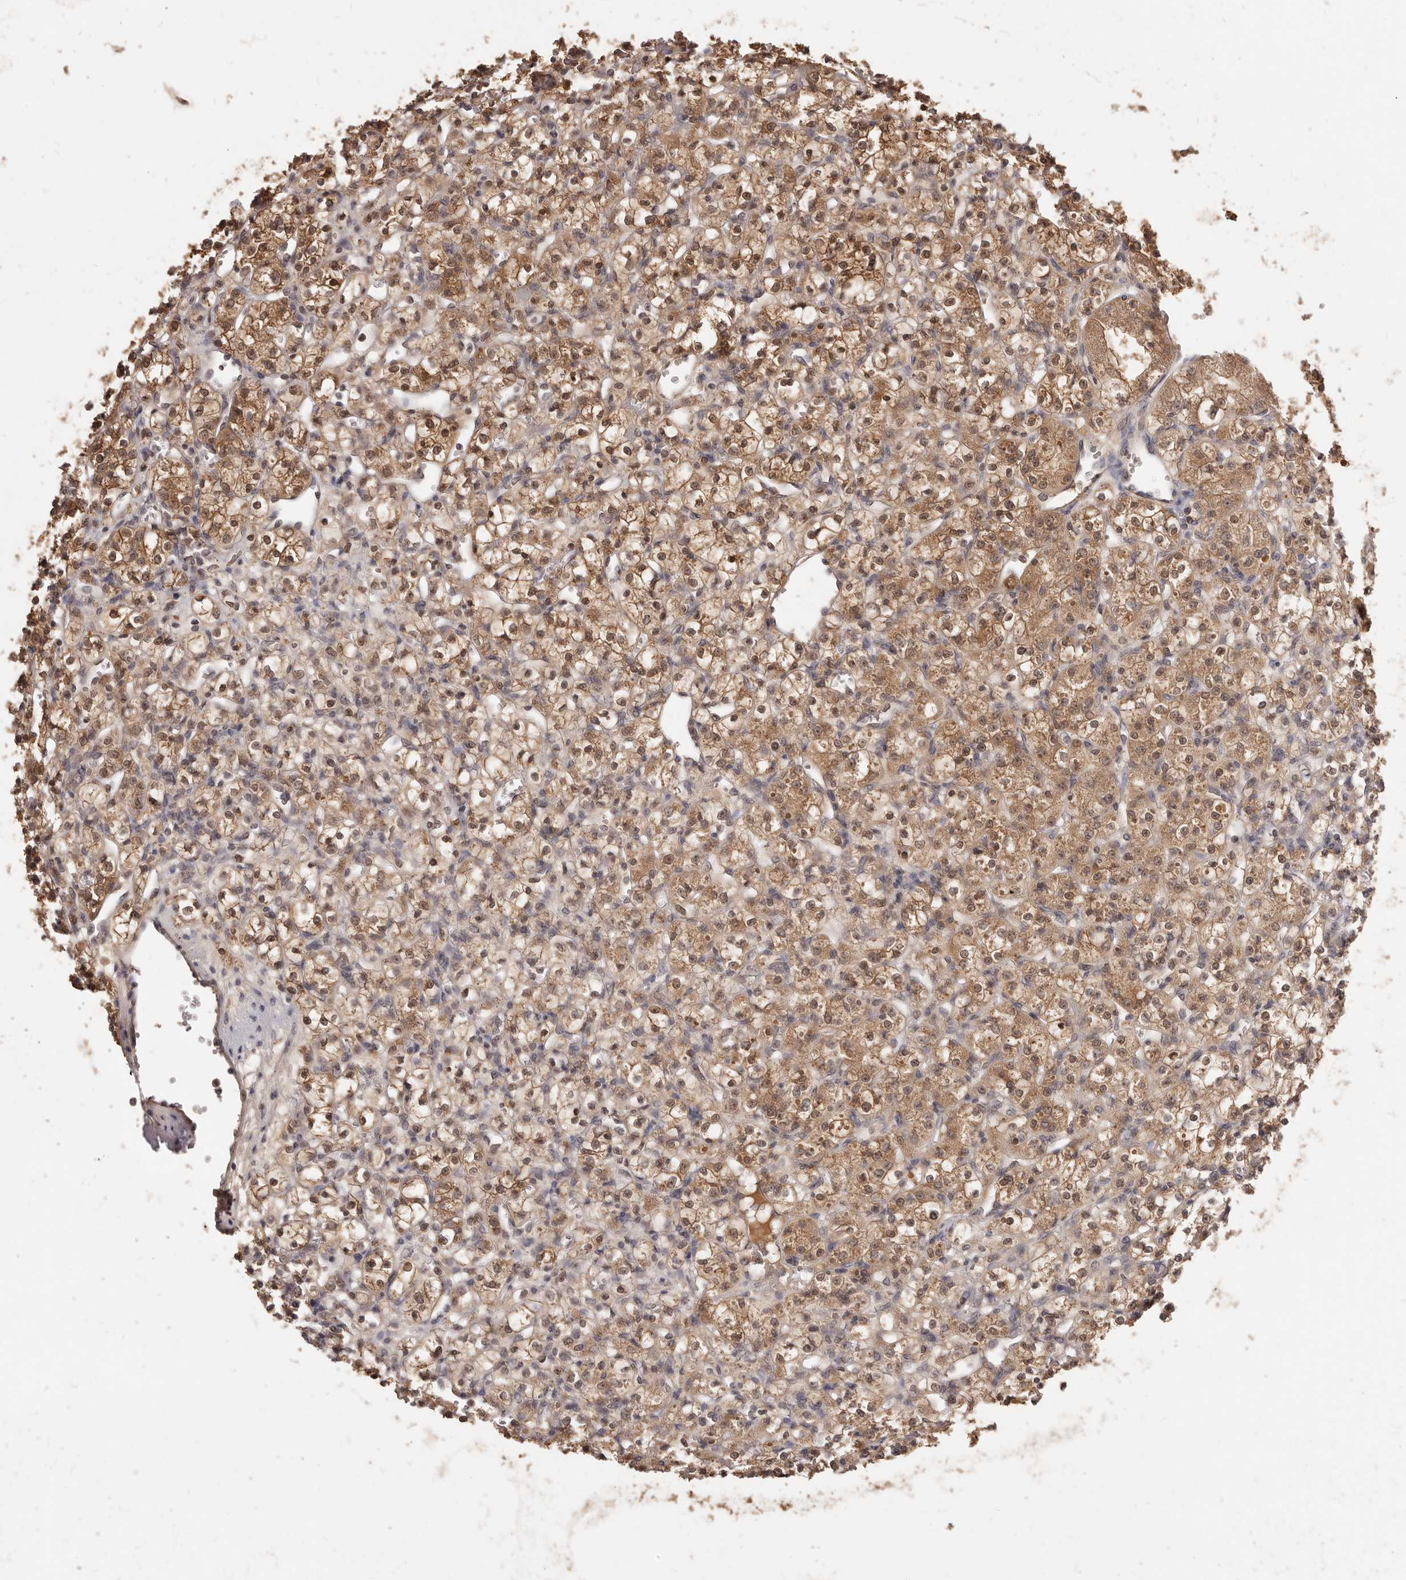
{"staining": {"intensity": "moderate", "quantity": ">75%", "location": "cytoplasmic/membranous,nuclear"}, "tissue": "renal cancer", "cell_type": "Tumor cells", "image_type": "cancer", "snomed": [{"axis": "morphology", "description": "Adenocarcinoma, NOS"}, {"axis": "topography", "description": "Kidney"}], "caption": "About >75% of tumor cells in human renal adenocarcinoma display moderate cytoplasmic/membranous and nuclear protein positivity as visualized by brown immunohistochemical staining.", "gene": "TSPAN13", "patient": {"sex": "female", "age": 59}}